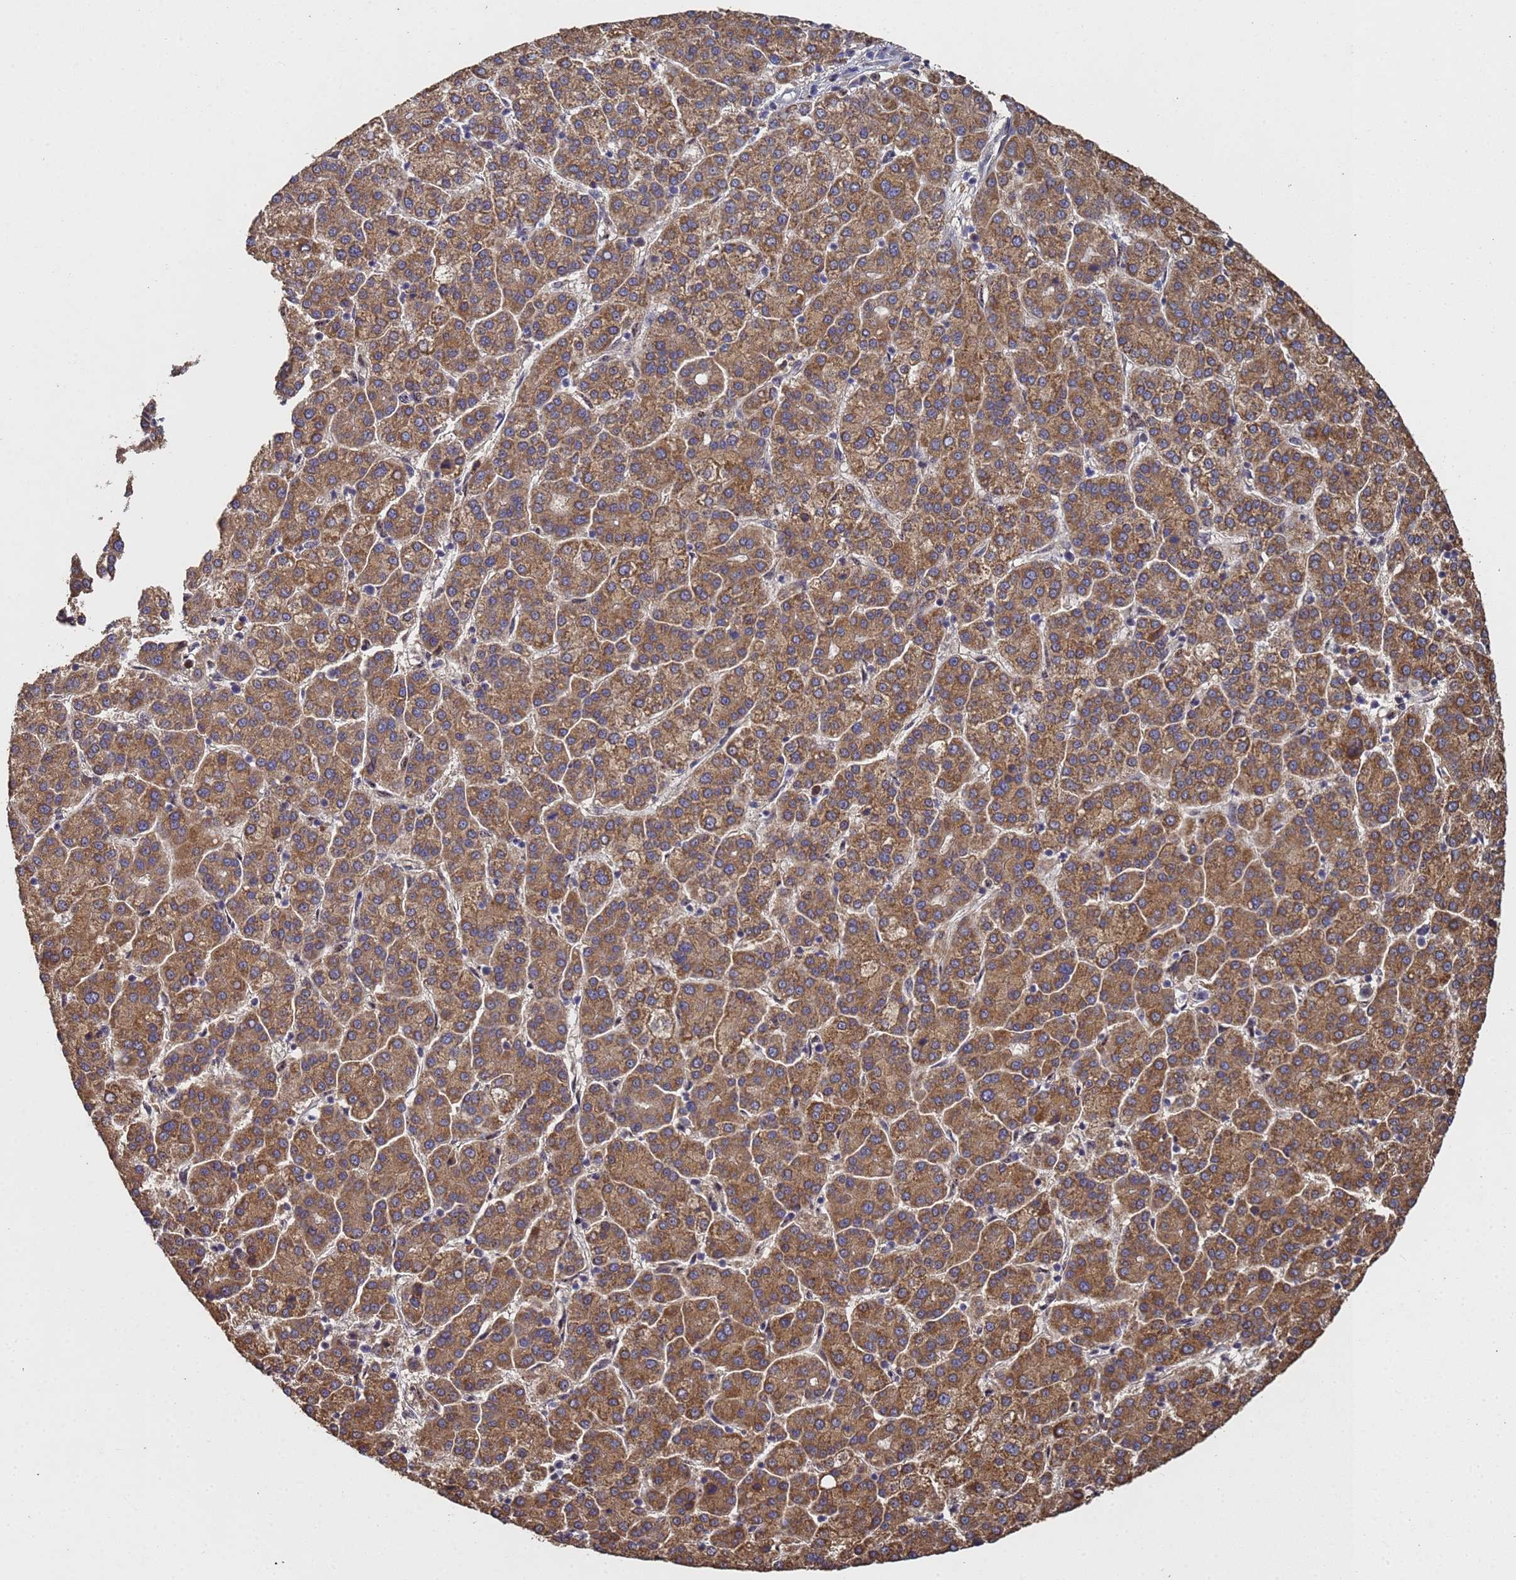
{"staining": {"intensity": "moderate", "quantity": ">75%", "location": "cytoplasmic/membranous"}, "tissue": "liver cancer", "cell_type": "Tumor cells", "image_type": "cancer", "snomed": [{"axis": "morphology", "description": "Carcinoma, Hepatocellular, NOS"}, {"axis": "topography", "description": "Liver"}], "caption": "A high-resolution micrograph shows IHC staining of liver cancer (hepatocellular carcinoma), which exhibits moderate cytoplasmic/membranous staining in approximately >75% of tumor cells.", "gene": "SECISBP2", "patient": {"sex": "female", "age": 58}}